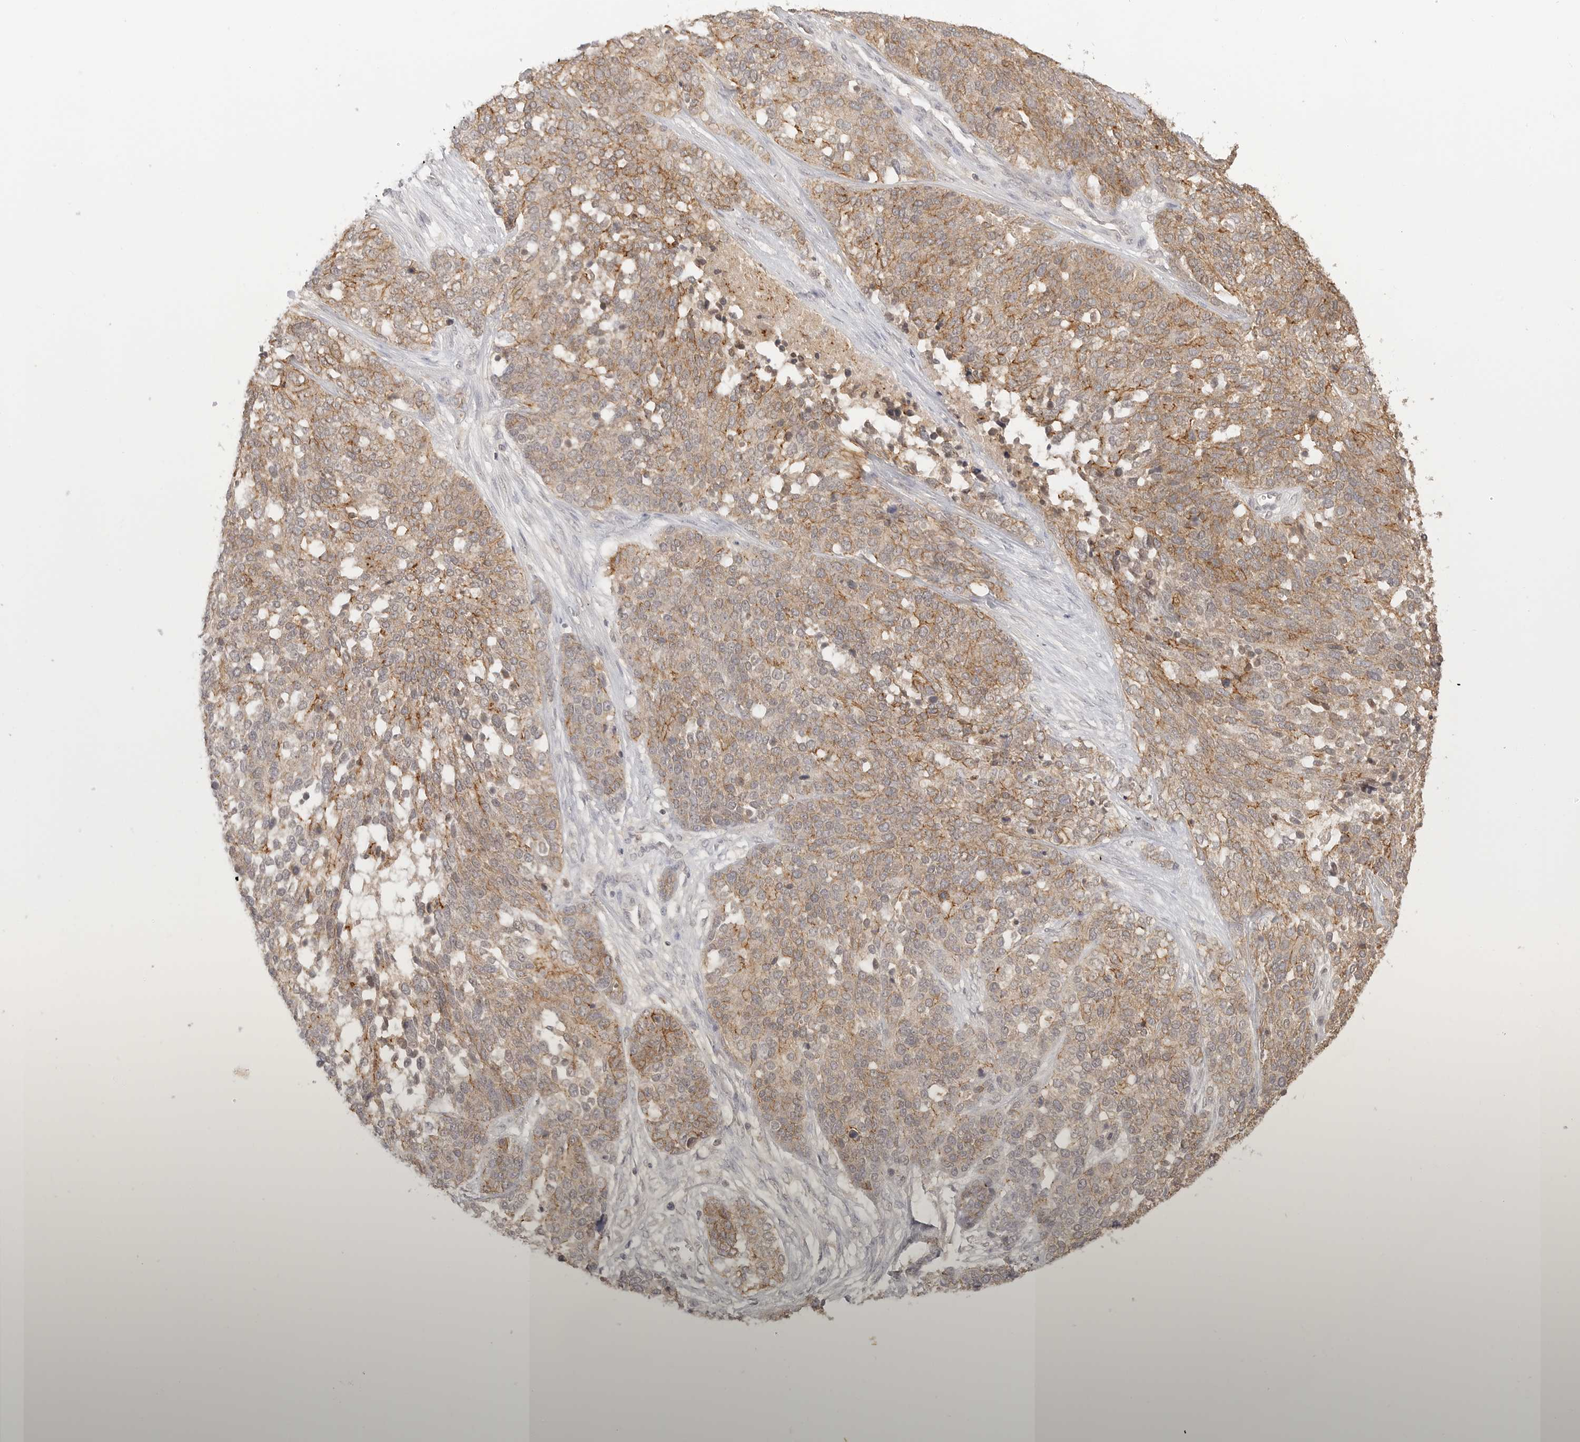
{"staining": {"intensity": "moderate", "quantity": ">75%", "location": "cytoplasmic/membranous"}, "tissue": "ovarian cancer", "cell_type": "Tumor cells", "image_type": "cancer", "snomed": [{"axis": "morphology", "description": "Cystadenocarcinoma, serous, NOS"}, {"axis": "topography", "description": "Ovary"}], "caption": "Protein expression analysis of human ovarian serous cystadenocarcinoma reveals moderate cytoplasmic/membranous expression in about >75% of tumor cells. (IHC, brightfield microscopy, high magnification).", "gene": "EPHA1", "patient": {"sex": "female", "age": 44}}